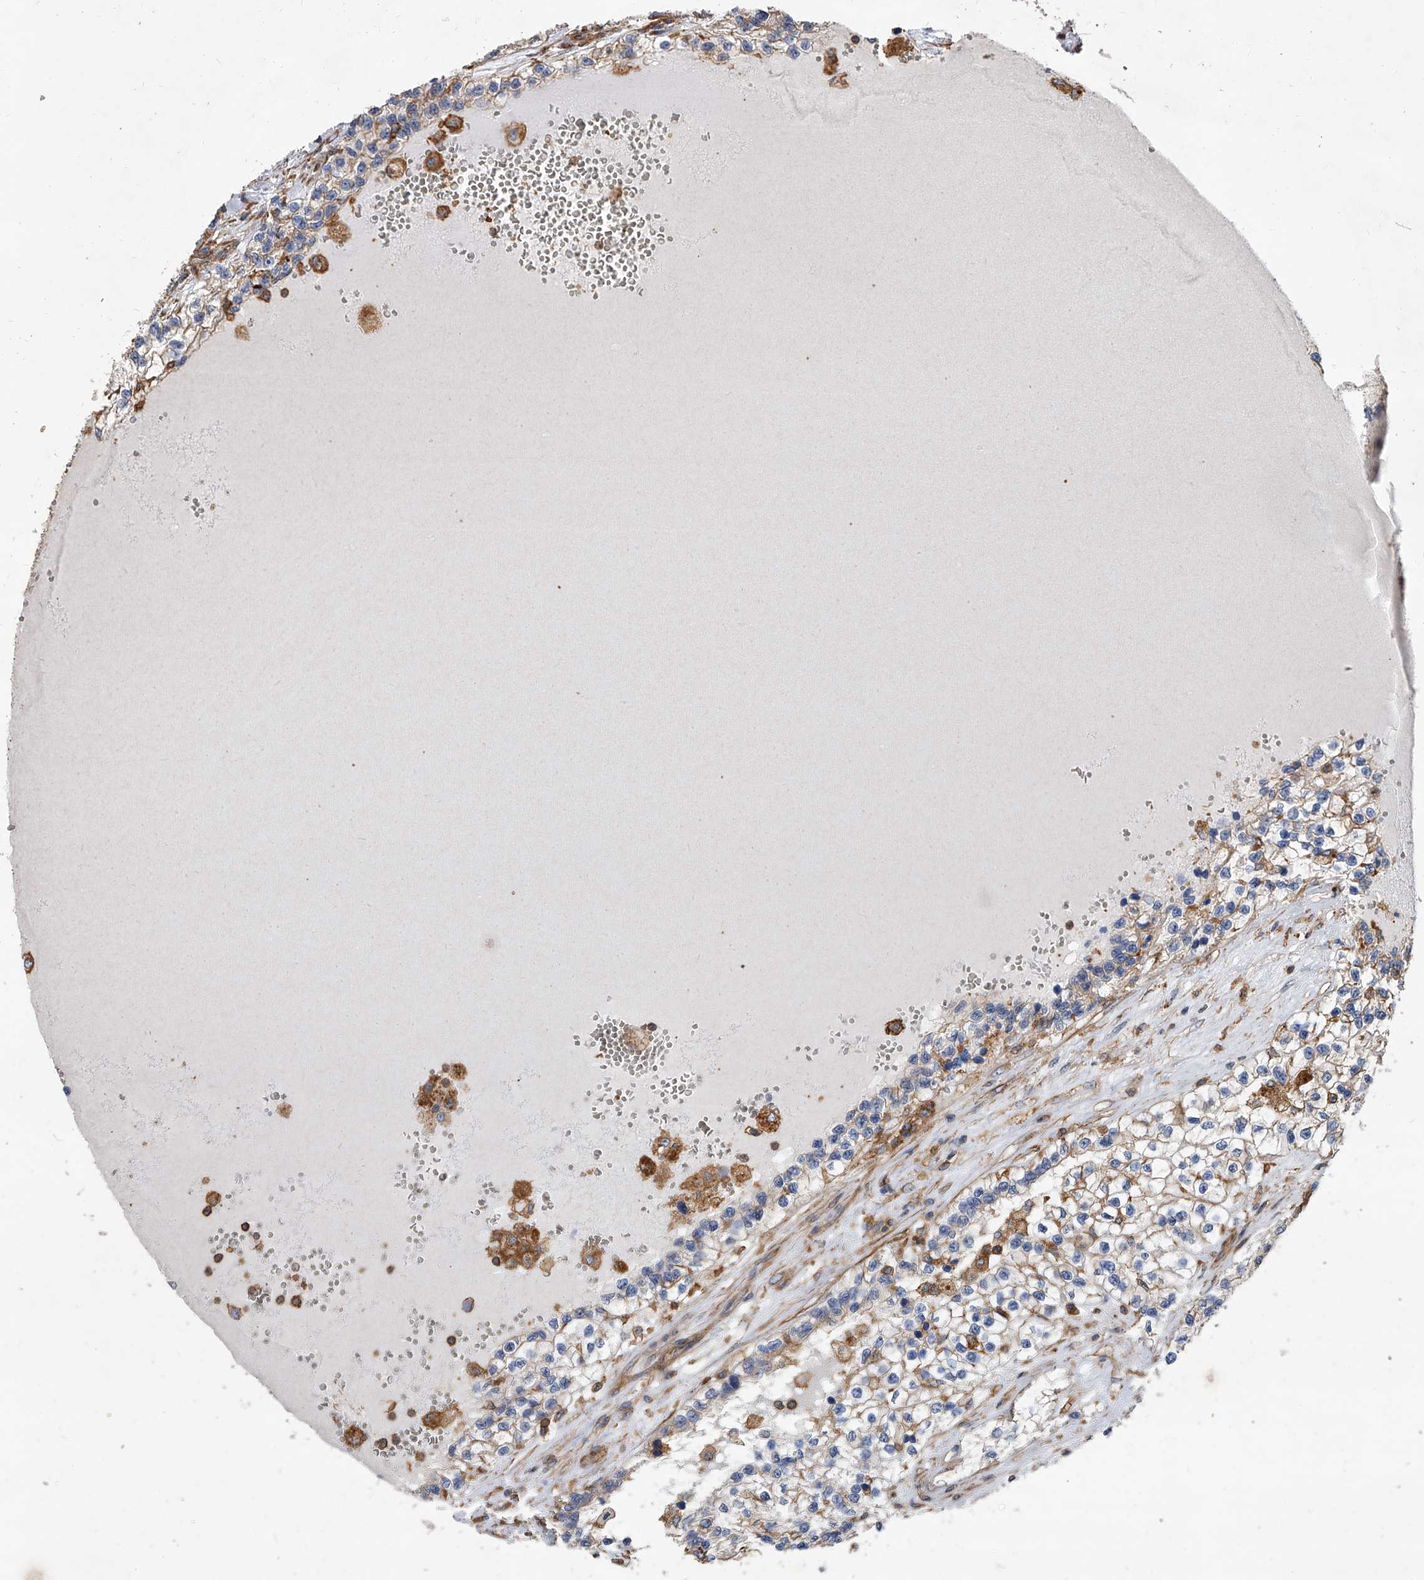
{"staining": {"intensity": "negative", "quantity": "none", "location": "none"}, "tissue": "renal cancer", "cell_type": "Tumor cells", "image_type": "cancer", "snomed": [{"axis": "morphology", "description": "Adenocarcinoma, NOS"}, {"axis": "topography", "description": "Kidney"}], "caption": "Renal cancer (adenocarcinoma) was stained to show a protein in brown. There is no significant positivity in tumor cells. Brightfield microscopy of immunohistochemistry (IHC) stained with DAB (brown) and hematoxylin (blue), captured at high magnification.", "gene": "PISD", "patient": {"sex": "female", "age": 57}}